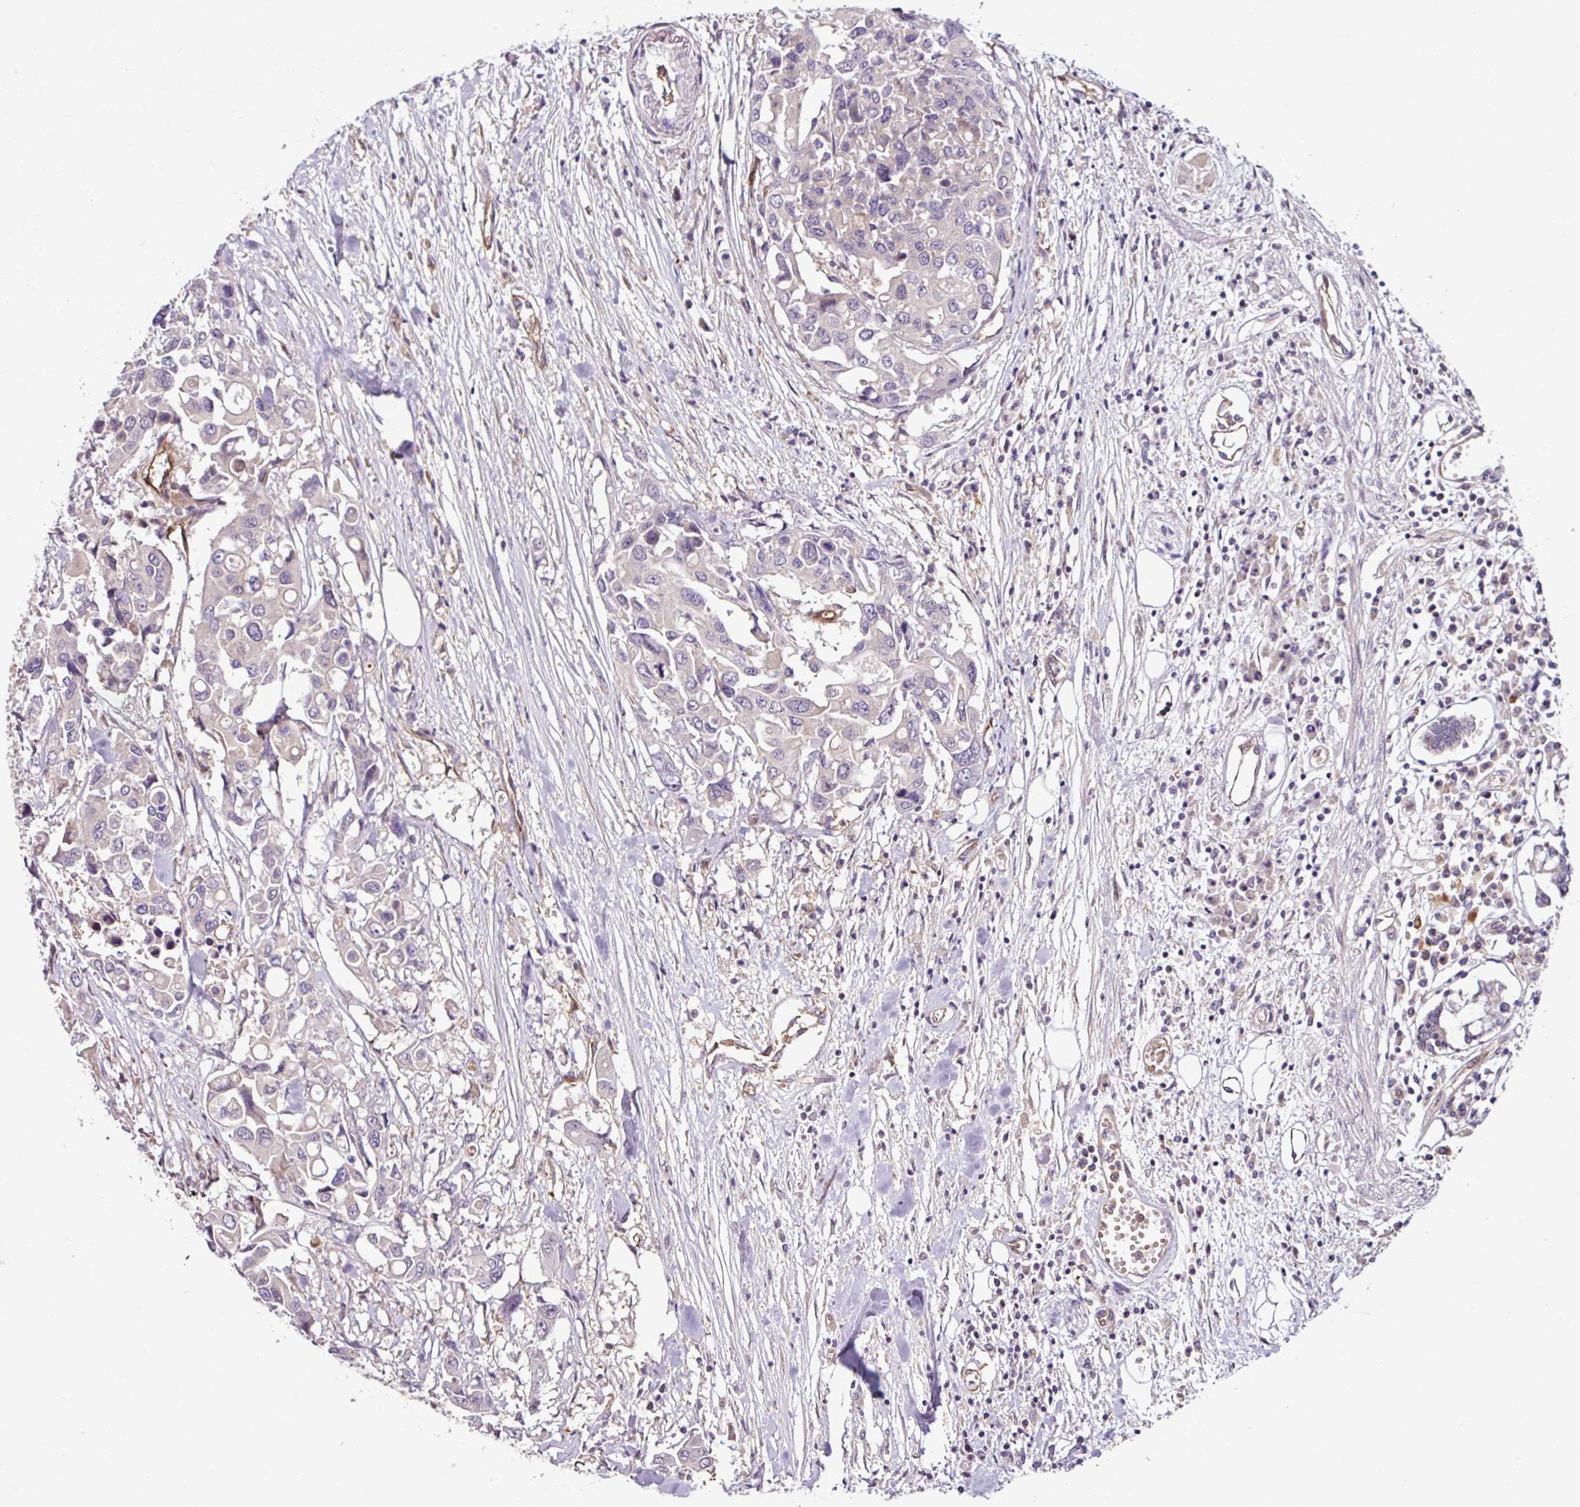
{"staining": {"intensity": "negative", "quantity": "none", "location": "none"}, "tissue": "colorectal cancer", "cell_type": "Tumor cells", "image_type": "cancer", "snomed": [{"axis": "morphology", "description": "Adenocarcinoma, NOS"}, {"axis": "topography", "description": "Colon"}], "caption": "Tumor cells are negative for brown protein staining in adenocarcinoma (colorectal).", "gene": "ZNF106", "patient": {"sex": "male", "age": 77}}